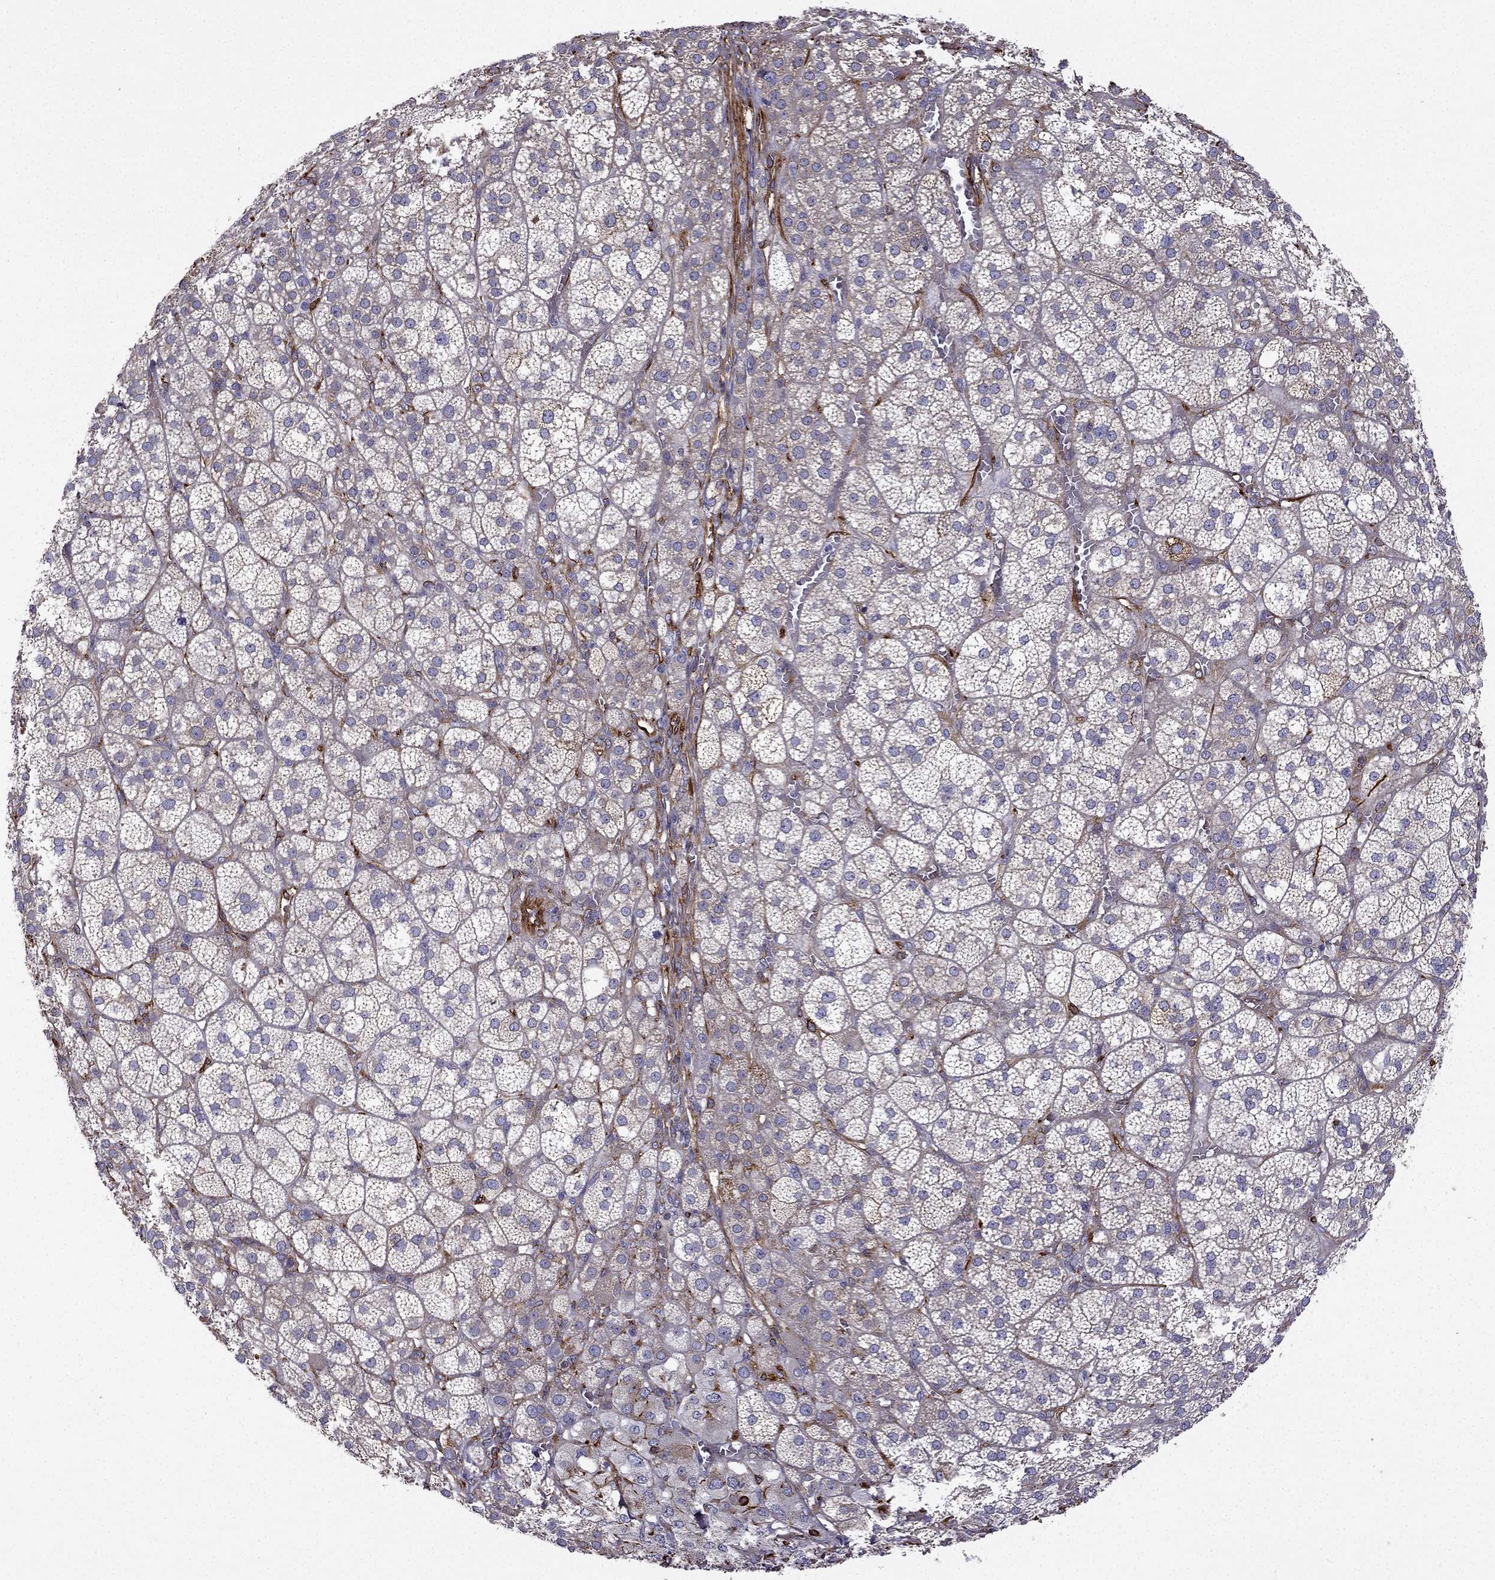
{"staining": {"intensity": "weak", "quantity": "<25%", "location": "cytoplasmic/membranous"}, "tissue": "adrenal gland", "cell_type": "Glandular cells", "image_type": "normal", "snomed": [{"axis": "morphology", "description": "Normal tissue, NOS"}, {"axis": "topography", "description": "Adrenal gland"}], "caption": "This is a histopathology image of immunohistochemistry staining of unremarkable adrenal gland, which shows no staining in glandular cells.", "gene": "MAP4", "patient": {"sex": "female", "age": 60}}